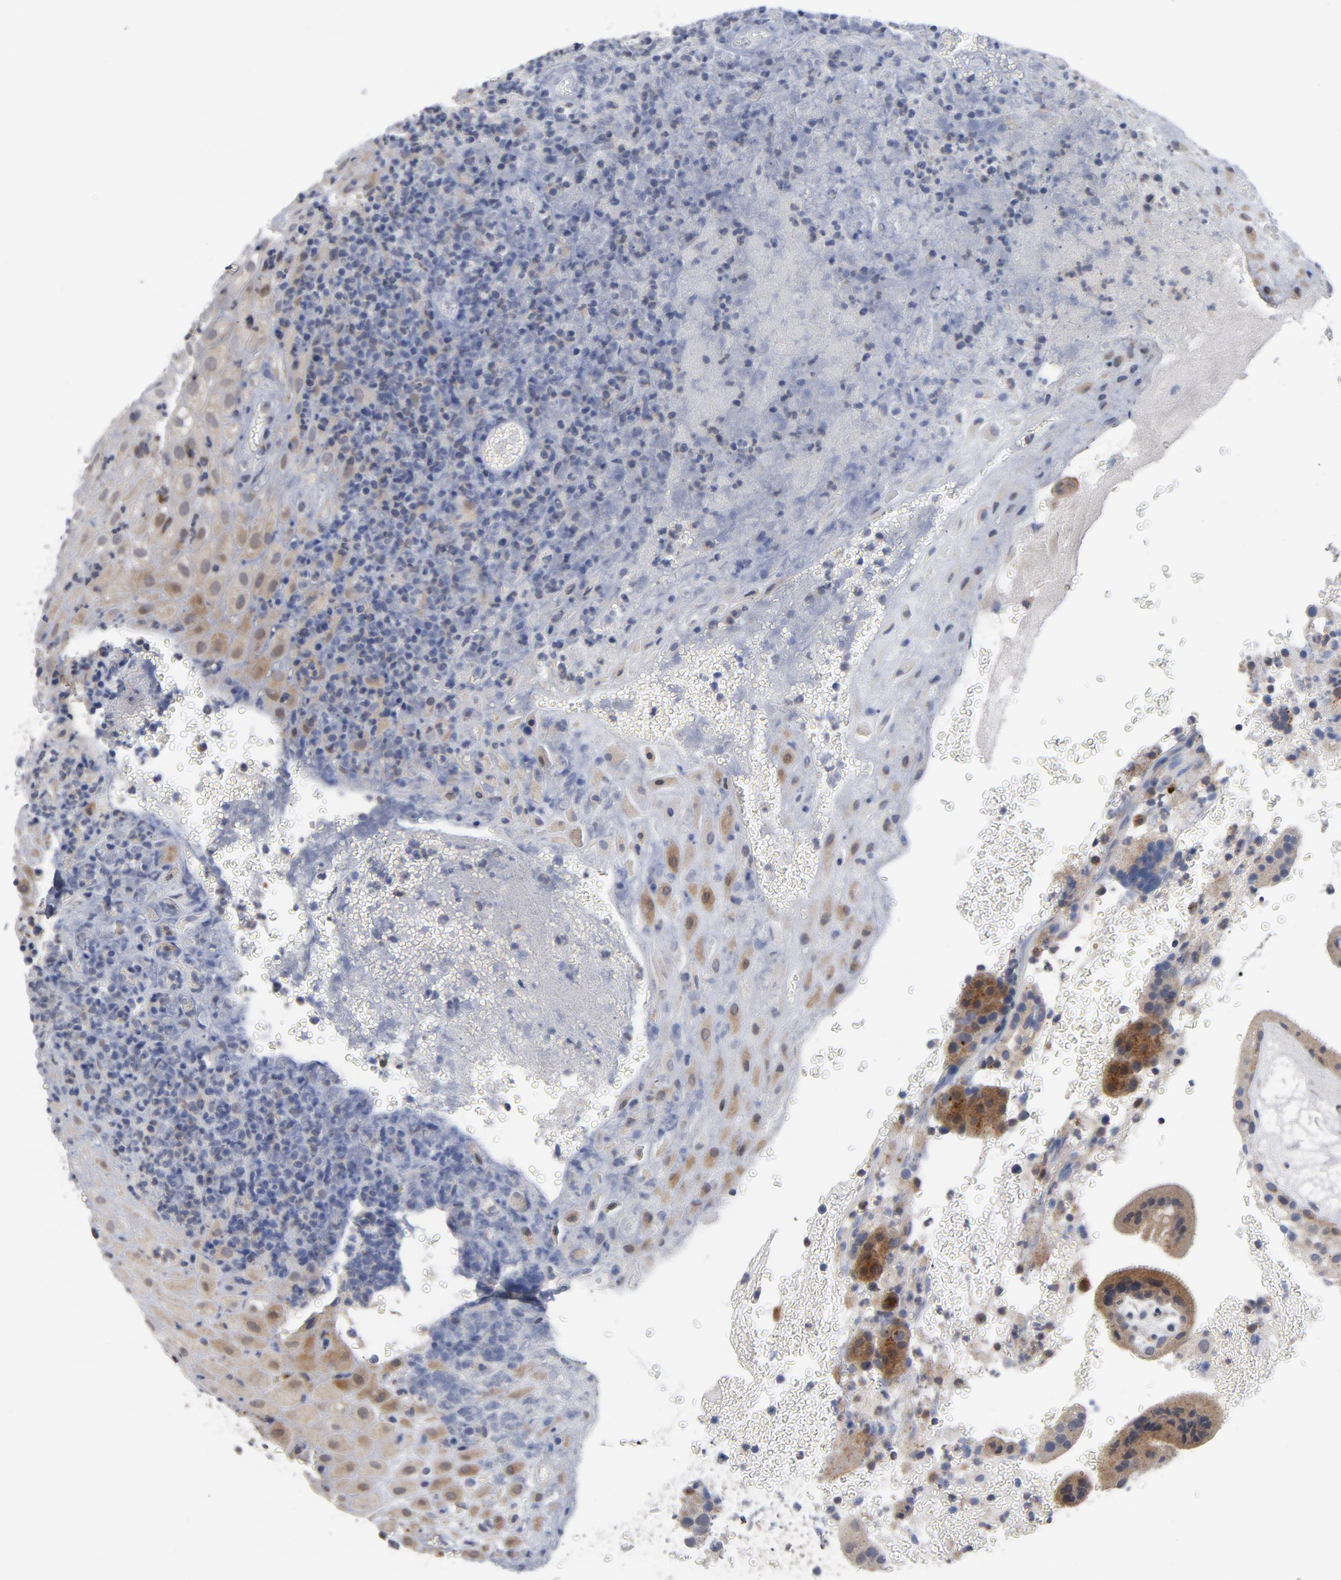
{"staining": {"intensity": "weak", "quantity": "25%-75%", "location": "cytoplasmic/membranous"}, "tissue": "placenta", "cell_type": "Decidual cells", "image_type": "normal", "snomed": [{"axis": "morphology", "description": "Normal tissue, NOS"}, {"axis": "topography", "description": "Placenta"}], "caption": "Benign placenta displays weak cytoplasmic/membranous staining in about 25%-75% of decidual cells.", "gene": "AKT2", "patient": {"sex": "female", "age": 19}}